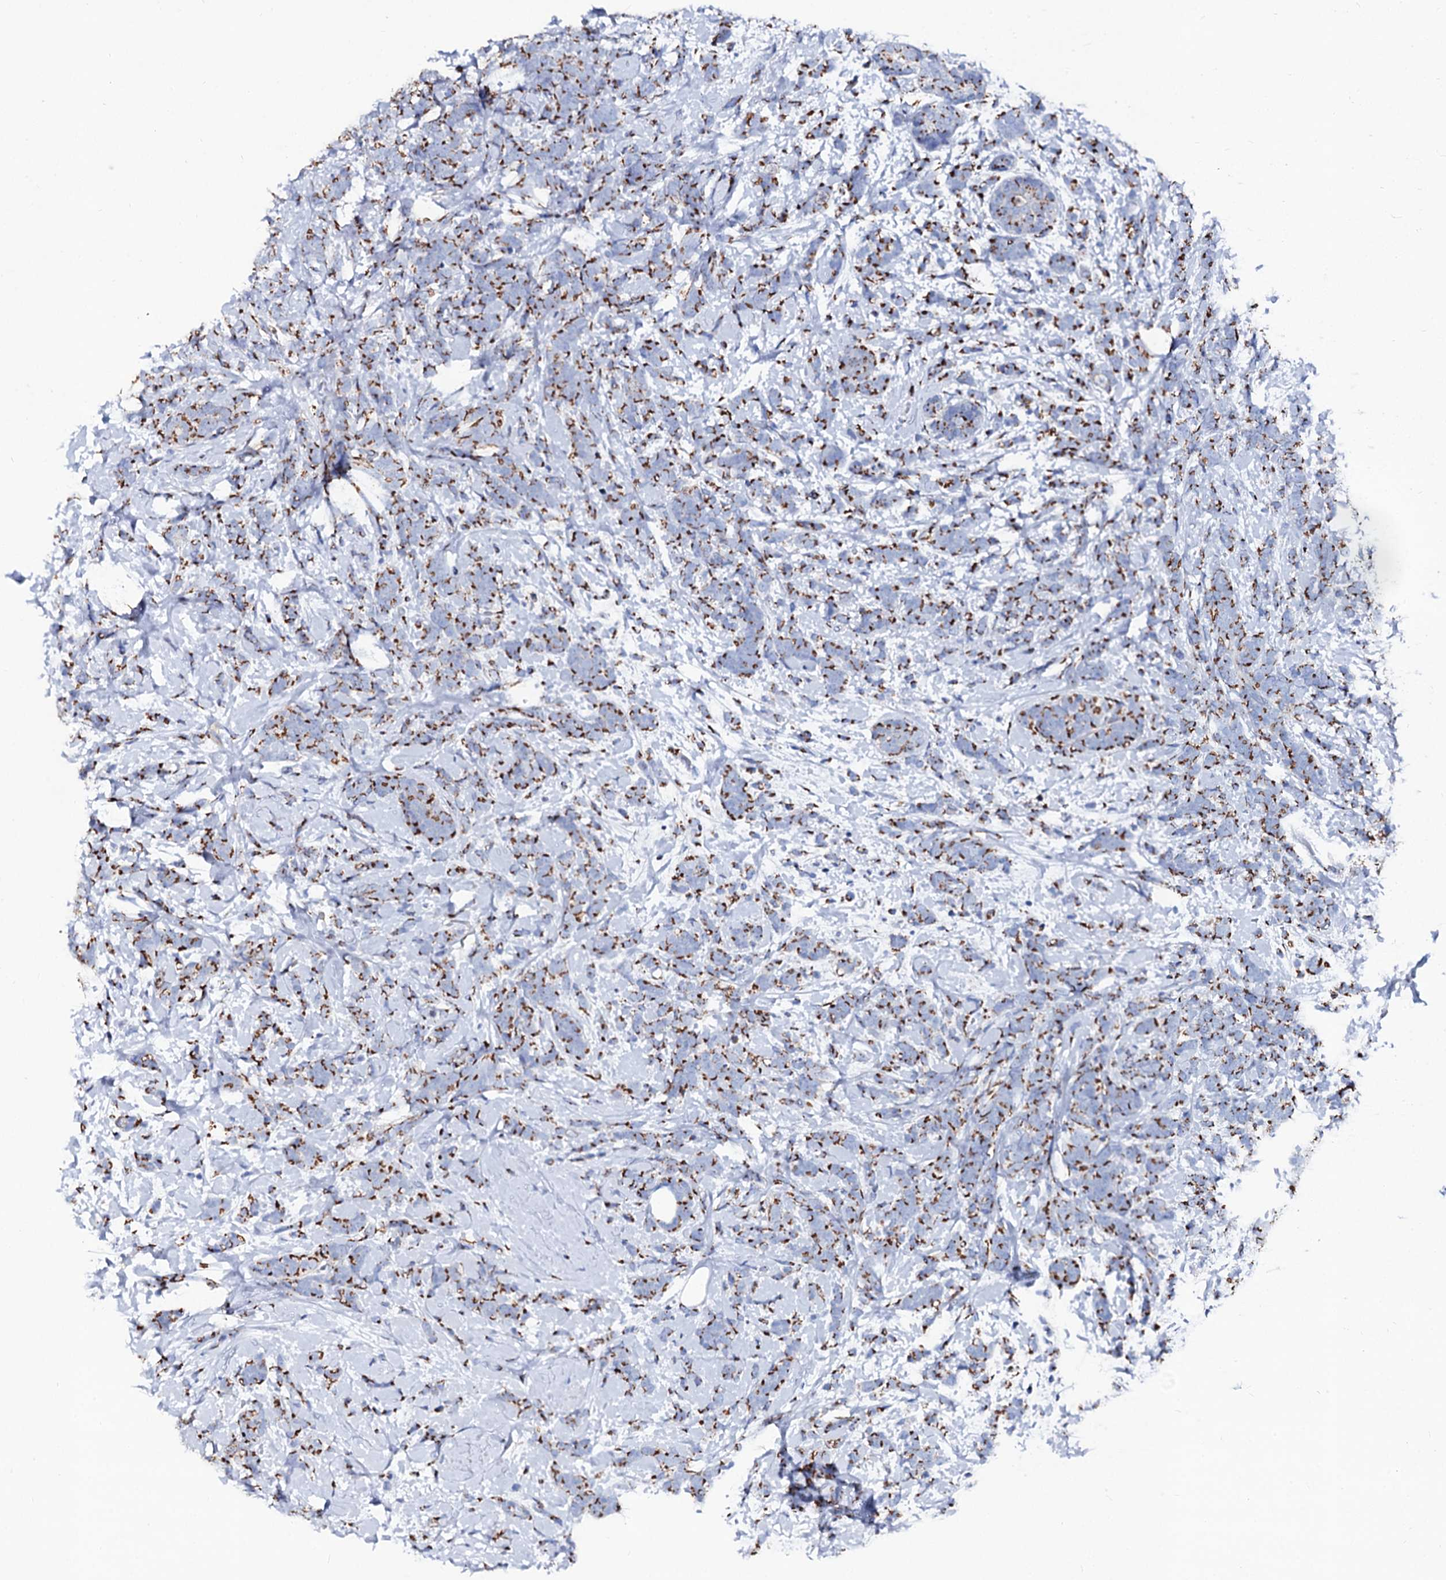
{"staining": {"intensity": "strong", "quantity": ">75%", "location": "cytoplasmic/membranous"}, "tissue": "breast cancer", "cell_type": "Tumor cells", "image_type": "cancer", "snomed": [{"axis": "morphology", "description": "Lobular carcinoma"}, {"axis": "topography", "description": "Breast"}], "caption": "Immunohistochemistry (IHC) (DAB (3,3'-diaminobenzidine)) staining of breast cancer (lobular carcinoma) demonstrates strong cytoplasmic/membranous protein staining in about >75% of tumor cells. The protein of interest is stained brown, and the nuclei are stained in blue (DAB (3,3'-diaminobenzidine) IHC with brightfield microscopy, high magnification).", "gene": "TM9SF3", "patient": {"sex": "female", "age": 58}}